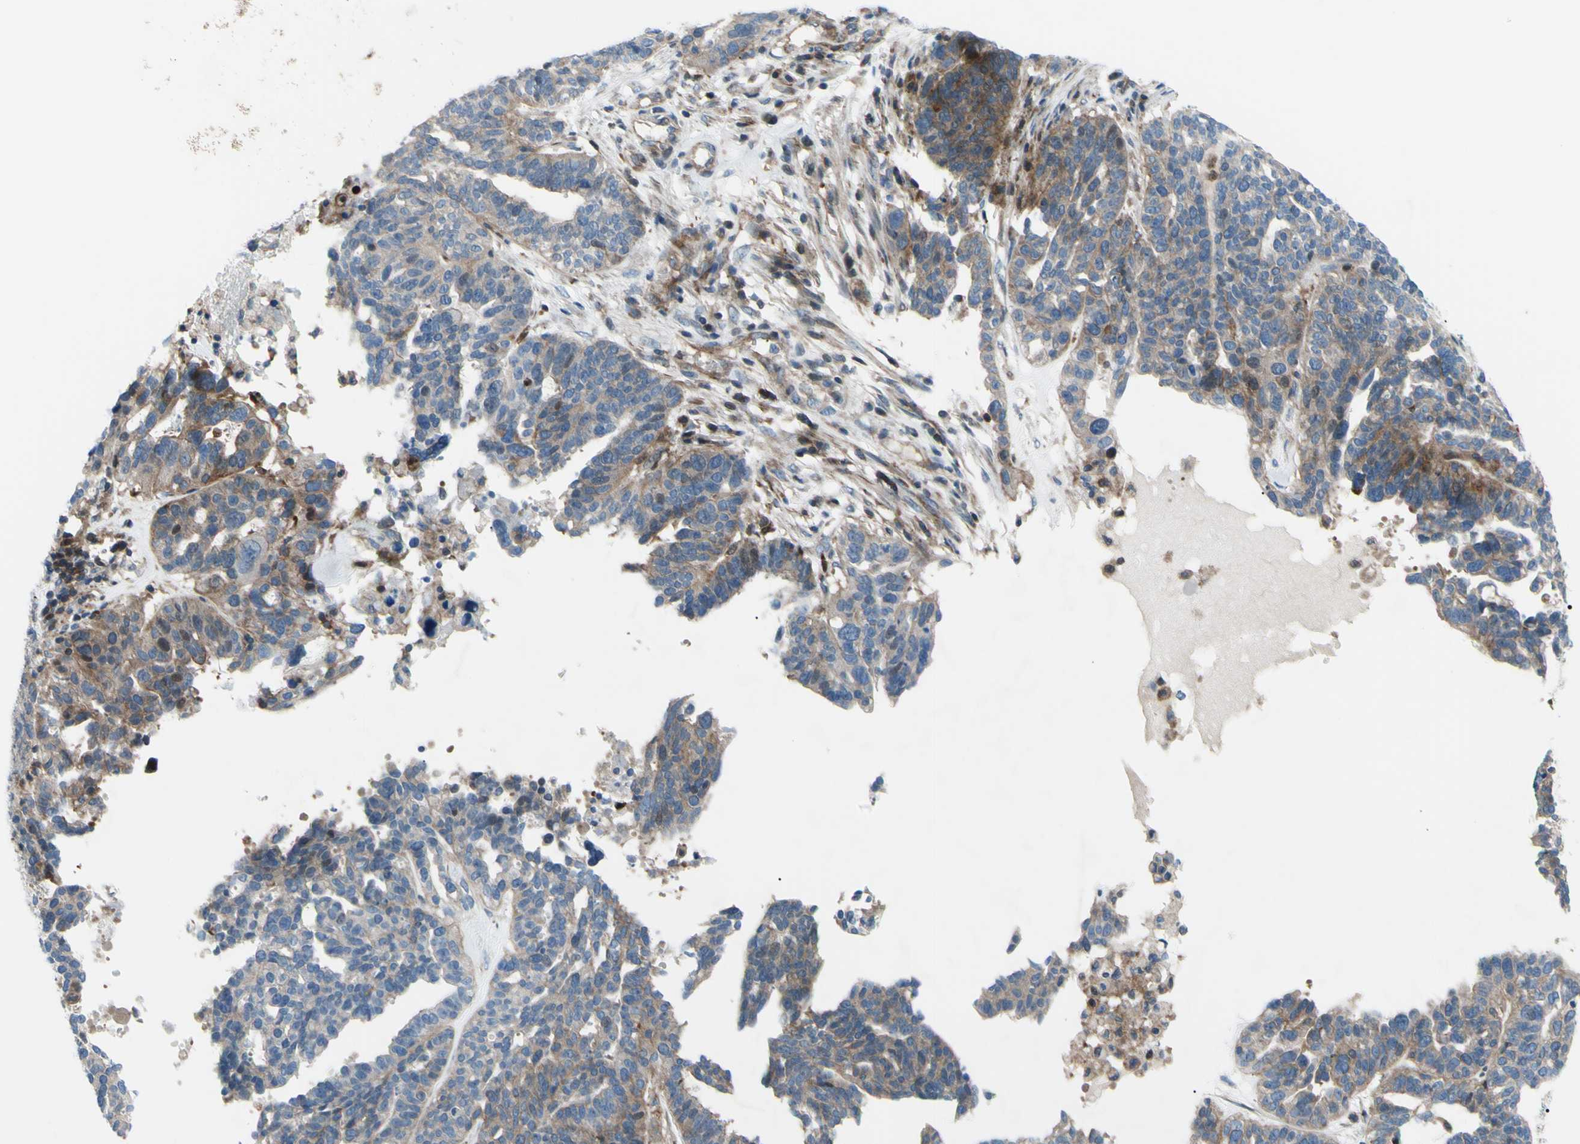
{"staining": {"intensity": "moderate", "quantity": "25%-75%", "location": "cytoplasmic/membranous"}, "tissue": "ovarian cancer", "cell_type": "Tumor cells", "image_type": "cancer", "snomed": [{"axis": "morphology", "description": "Cystadenocarcinoma, serous, NOS"}, {"axis": "topography", "description": "Ovary"}], "caption": "This photomicrograph exhibits serous cystadenocarcinoma (ovarian) stained with IHC to label a protein in brown. The cytoplasmic/membranous of tumor cells show moderate positivity for the protein. Nuclei are counter-stained blue.", "gene": "PAK2", "patient": {"sex": "female", "age": 59}}